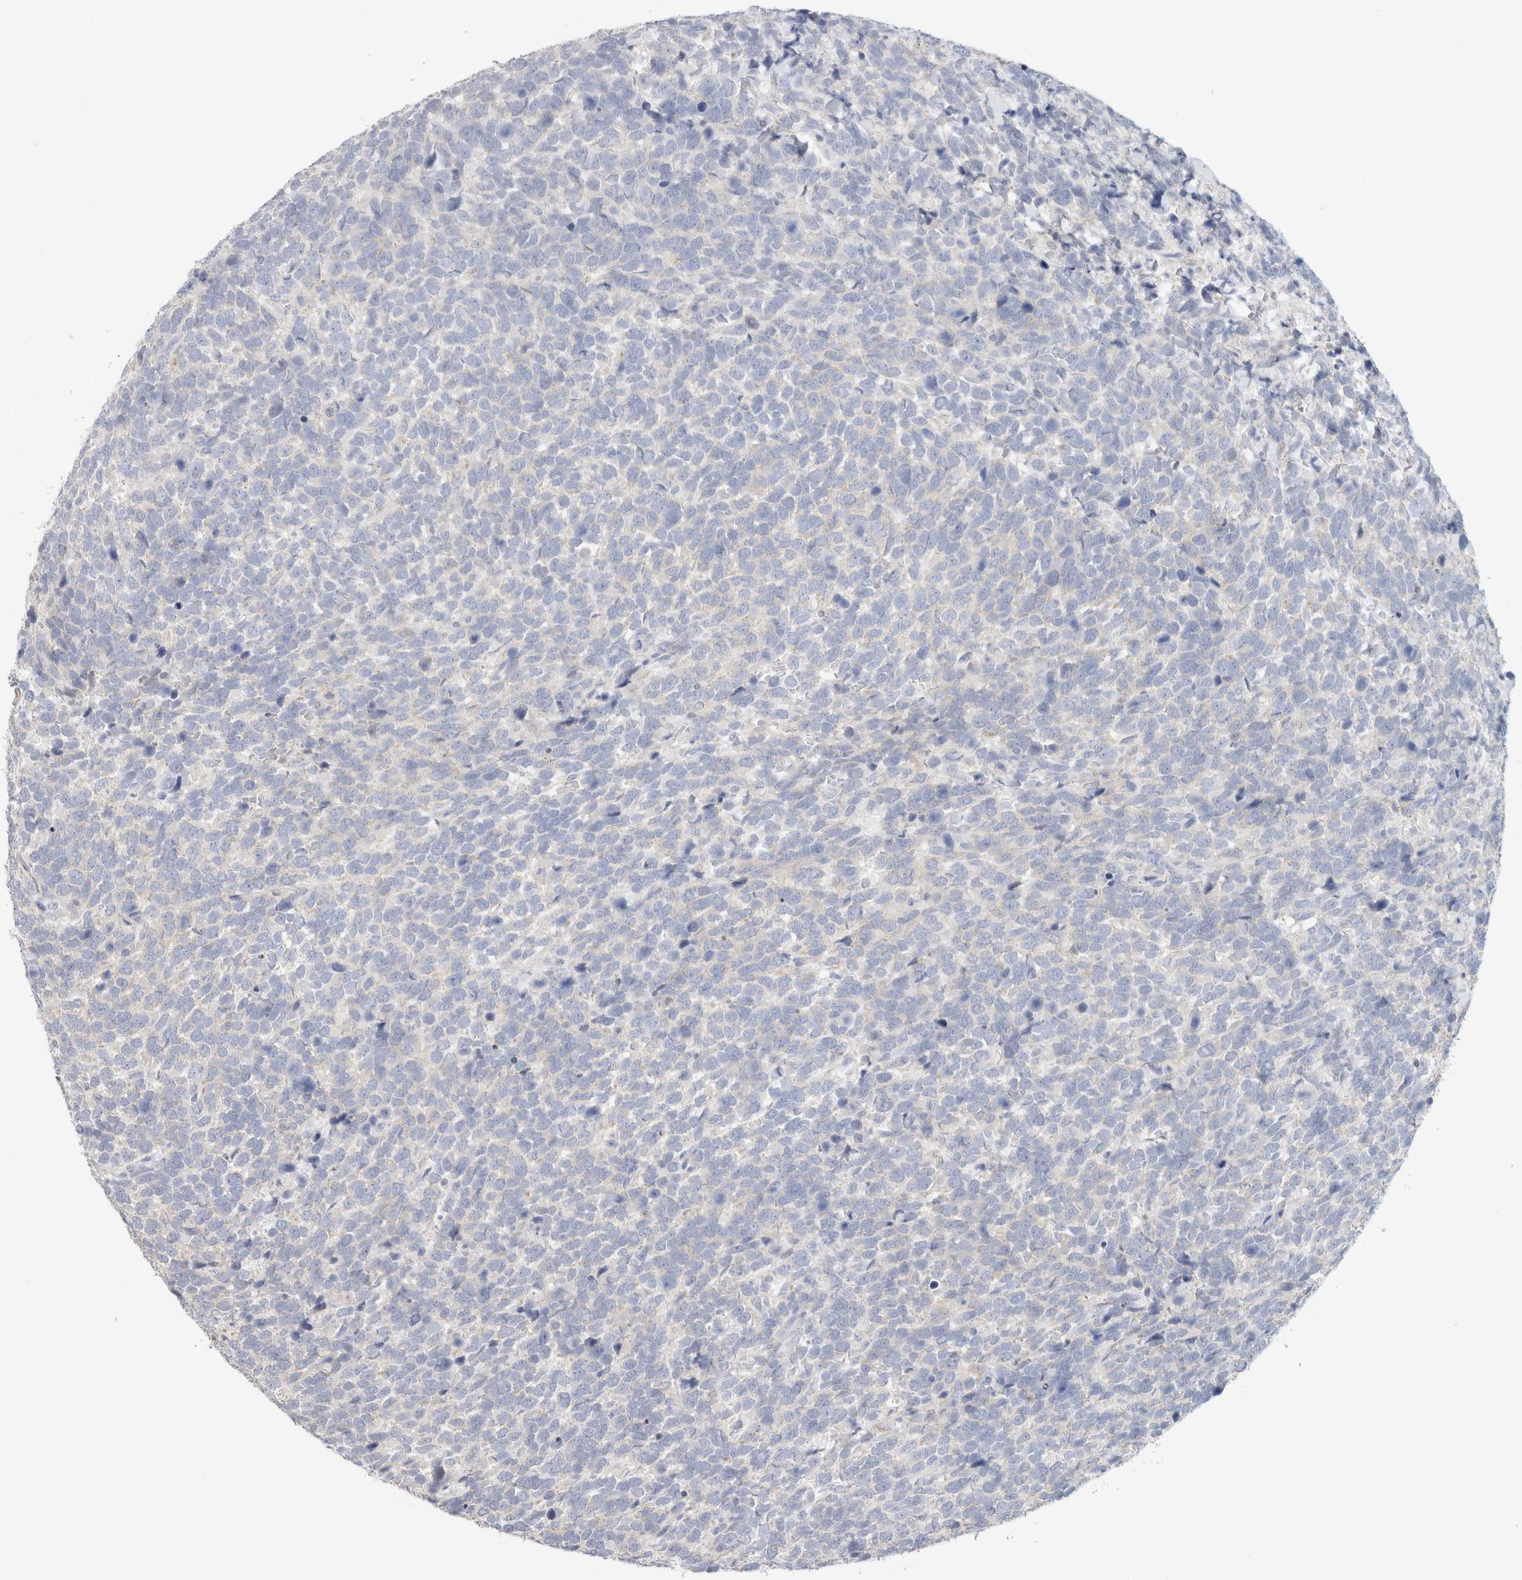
{"staining": {"intensity": "negative", "quantity": "none", "location": "none"}, "tissue": "urothelial cancer", "cell_type": "Tumor cells", "image_type": "cancer", "snomed": [{"axis": "morphology", "description": "Urothelial carcinoma, High grade"}, {"axis": "topography", "description": "Urinary bladder"}], "caption": "Immunohistochemistry of urothelial cancer demonstrates no positivity in tumor cells.", "gene": "MPP2", "patient": {"sex": "female", "age": 82}}